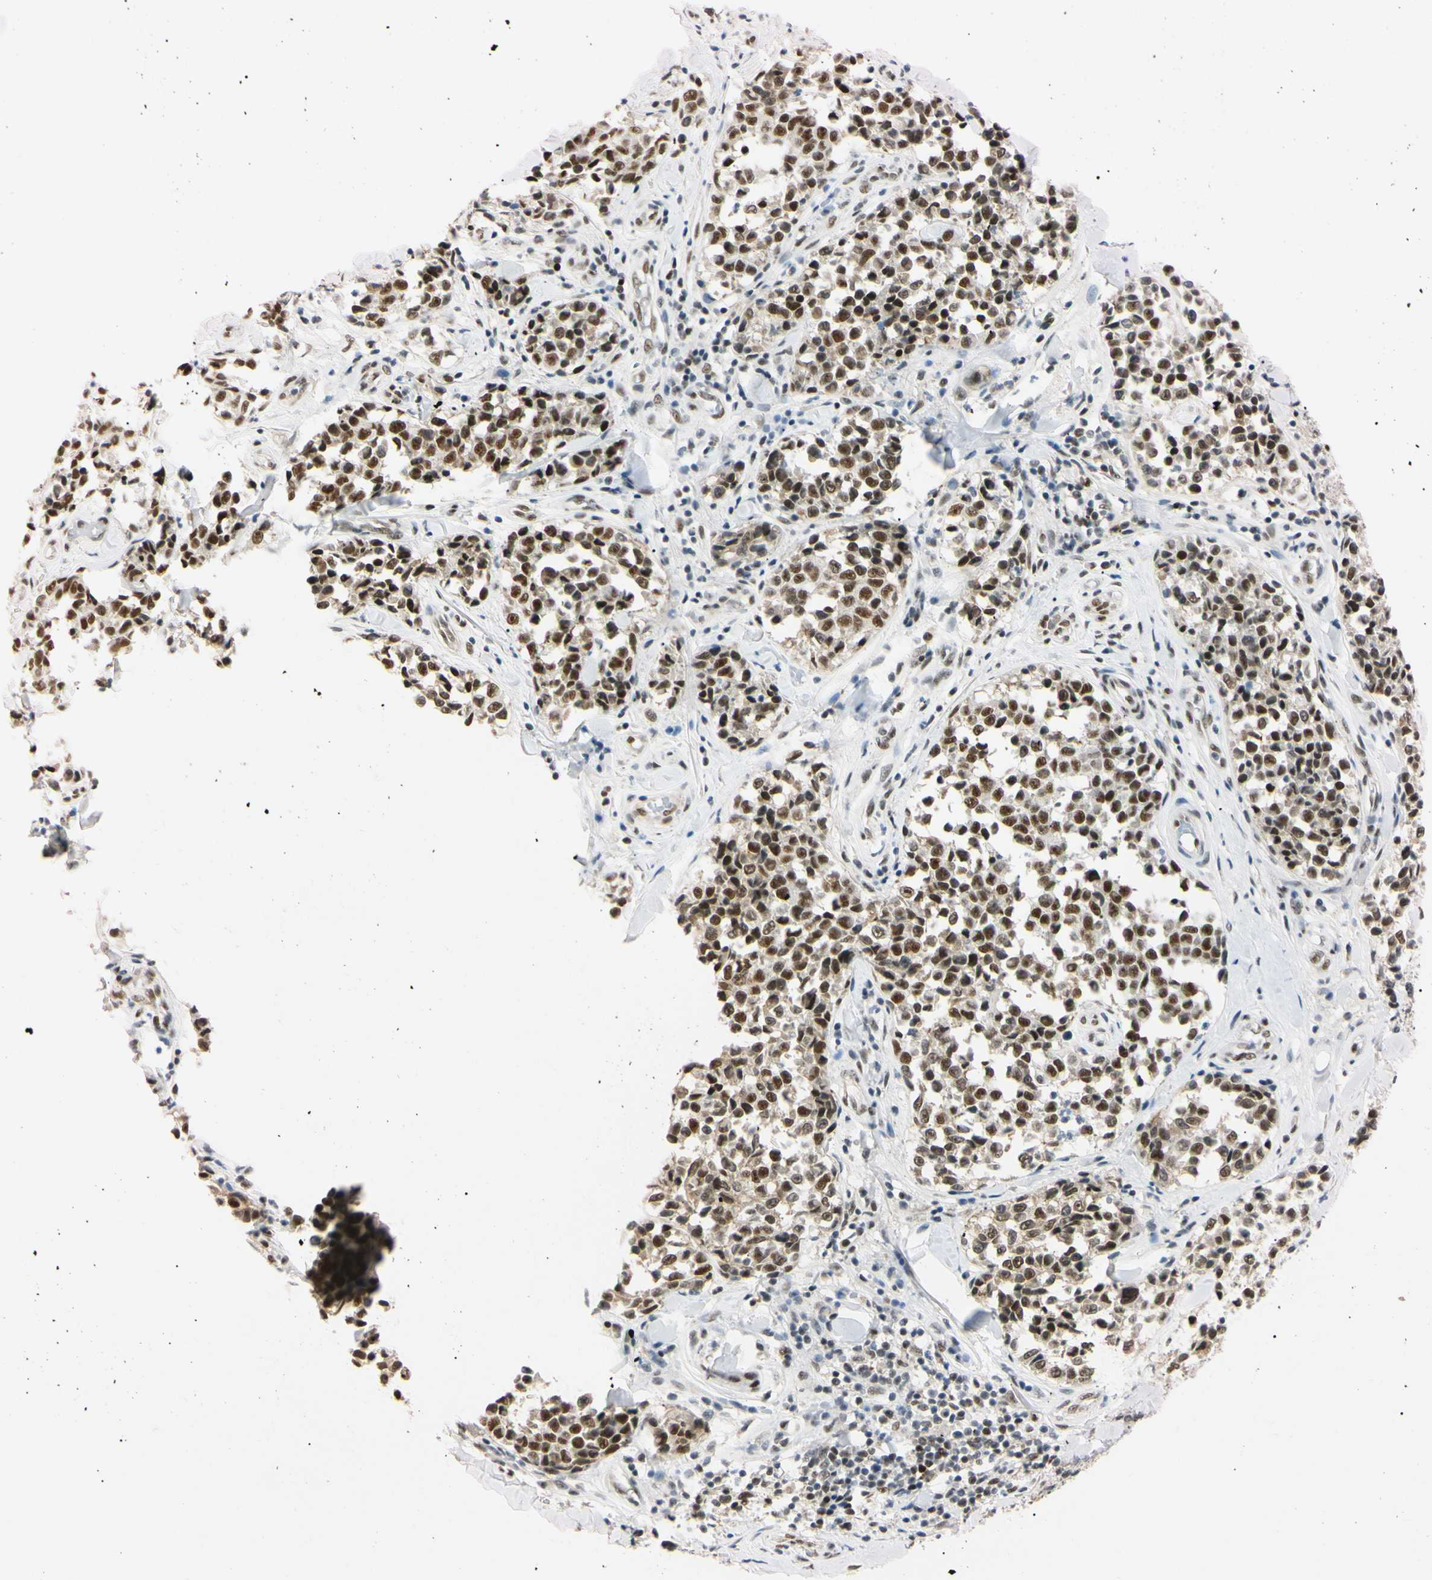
{"staining": {"intensity": "strong", "quantity": ">75%", "location": "nuclear"}, "tissue": "melanoma", "cell_type": "Tumor cells", "image_type": "cancer", "snomed": [{"axis": "morphology", "description": "Malignant melanoma, NOS"}, {"axis": "topography", "description": "Skin"}], "caption": "Immunohistochemical staining of malignant melanoma reveals strong nuclear protein staining in approximately >75% of tumor cells.", "gene": "ZNF134", "patient": {"sex": "female", "age": 64}}